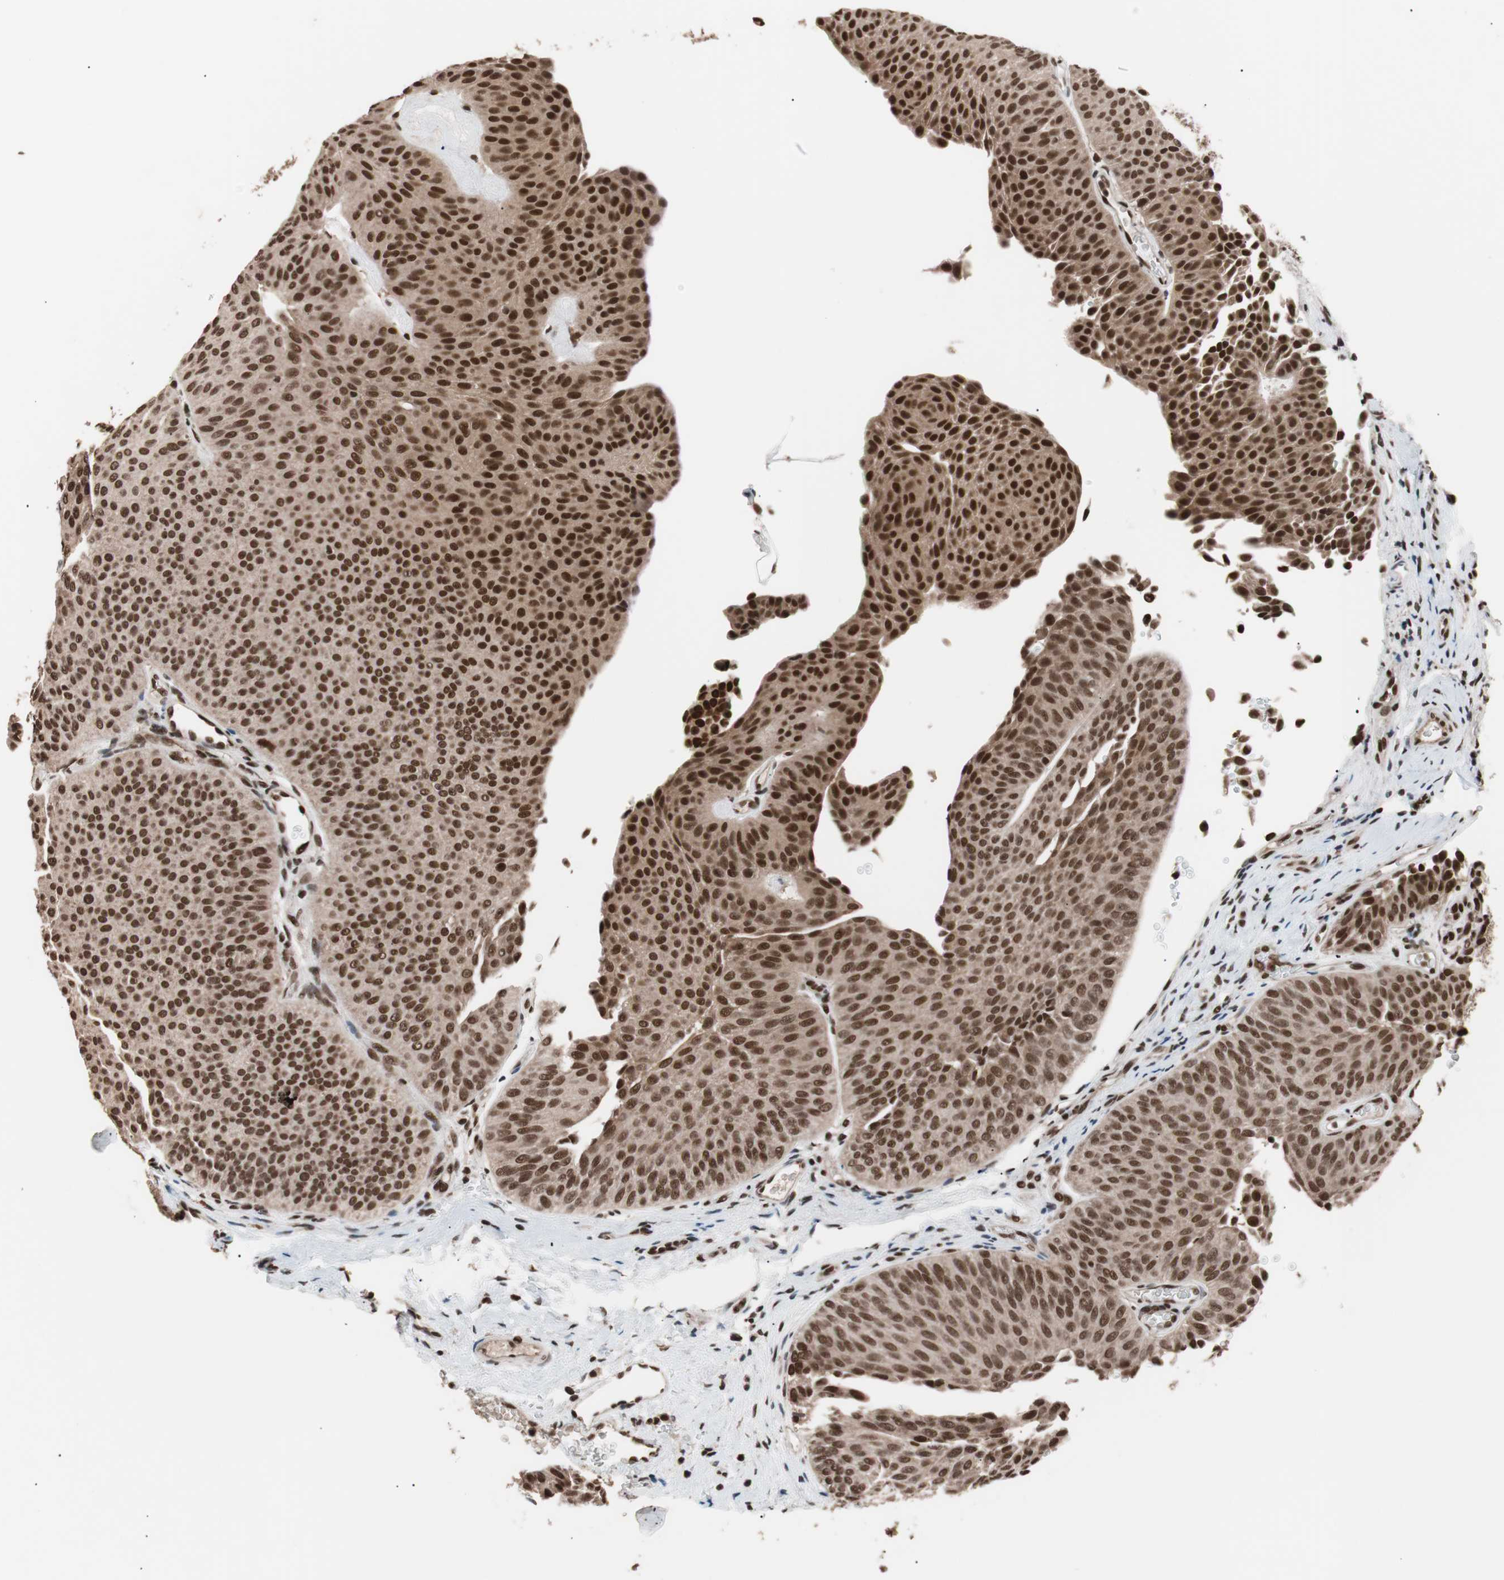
{"staining": {"intensity": "strong", "quantity": ">75%", "location": "nuclear"}, "tissue": "urothelial cancer", "cell_type": "Tumor cells", "image_type": "cancer", "snomed": [{"axis": "morphology", "description": "Urothelial carcinoma, Low grade"}, {"axis": "topography", "description": "Urinary bladder"}], "caption": "High-power microscopy captured an immunohistochemistry image of low-grade urothelial carcinoma, revealing strong nuclear staining in about >75% of tumor cells.", "gene": "CHAMP1", "patient": {"sex": "female", "age": 60}}